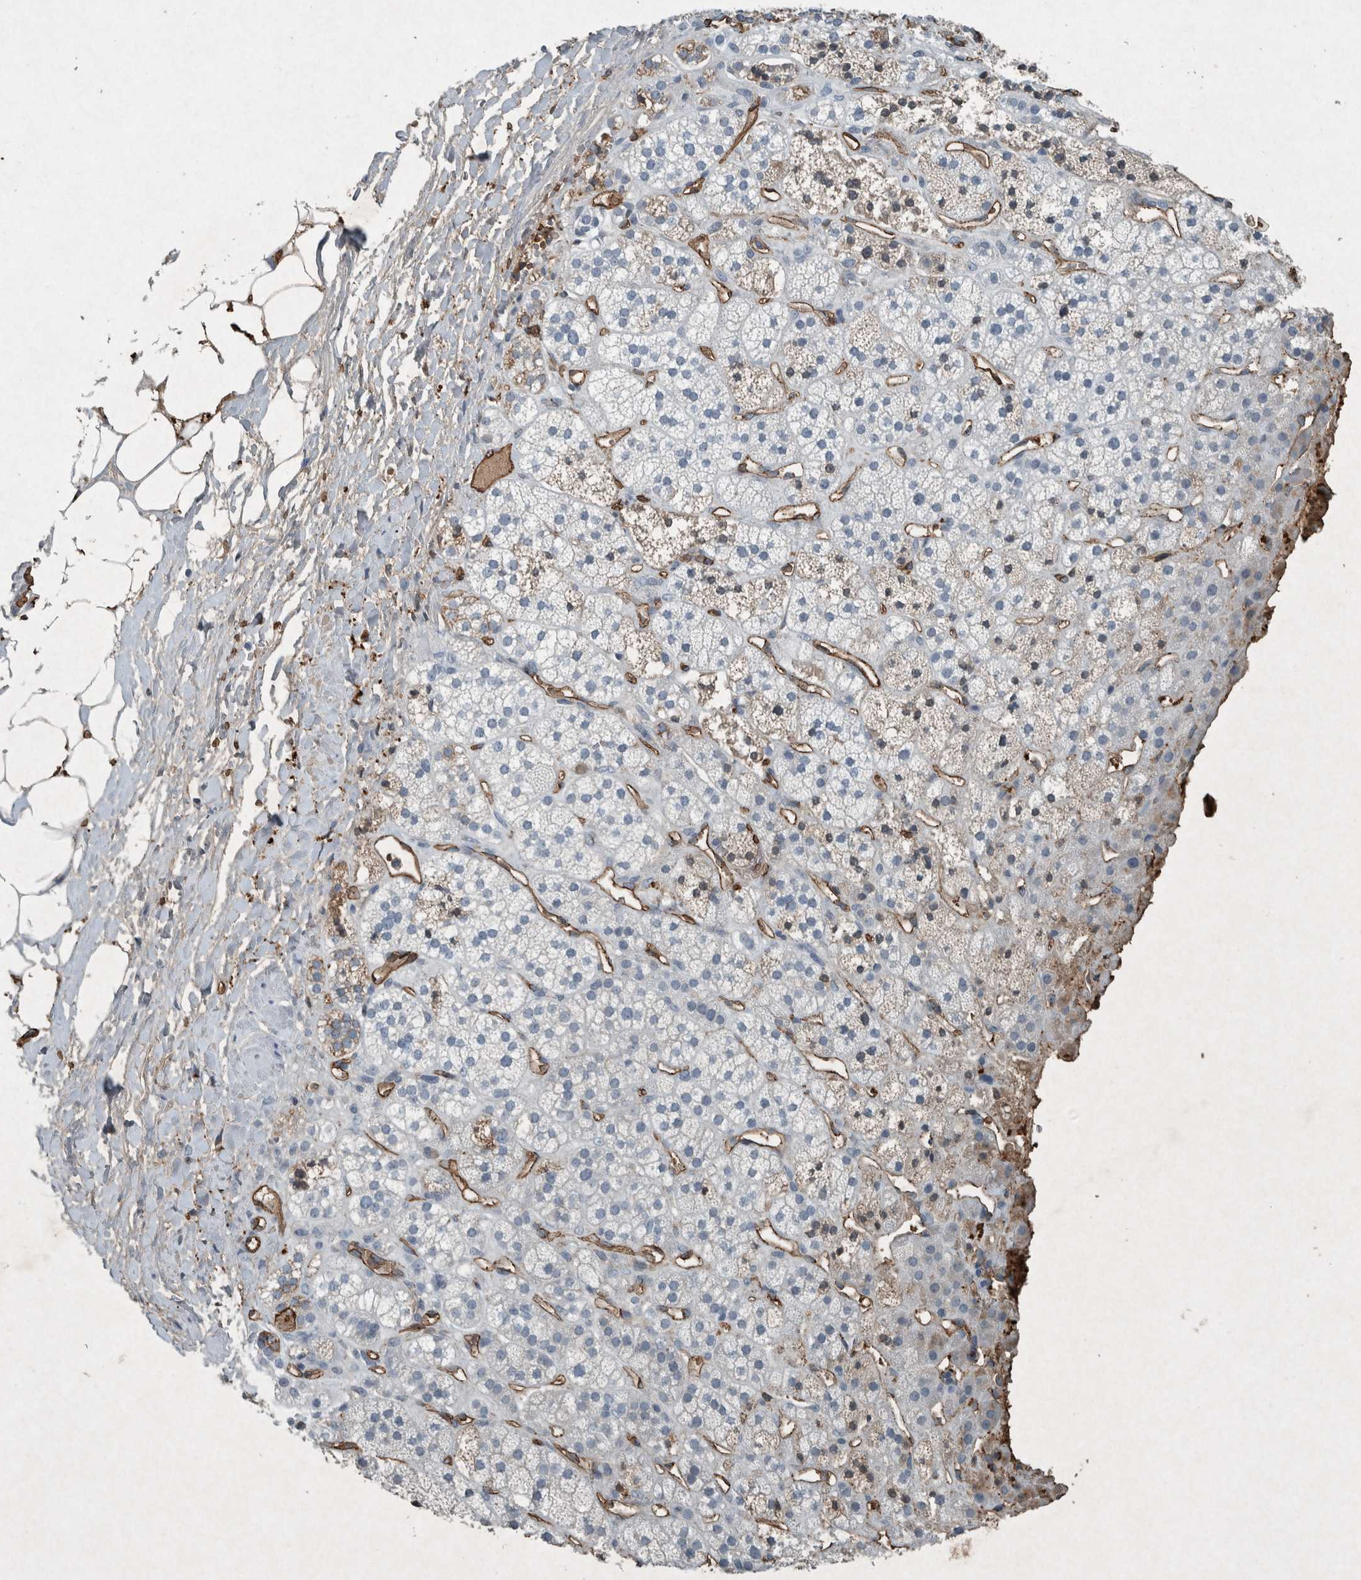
{"staining": {"intensity": "negative", "quantity": "none", "location": "none"}, "tissue": "adrenal gland", "cell_type": "Glandular cells", "image_type": "normal", "snomed": [{"axis": "morphology", "description": "Normal tissue, NOS"}, {"axis": "topography", "description": "Adrenal gland"}], "caption": "A high-resolution histopathology image shows immunohistochemistry (IHC) staining of benign adrenal gland, which shows no significant positivity in glandular cells.", "gene": "LBP", "patient": {"sex": "male", "age": 56}}